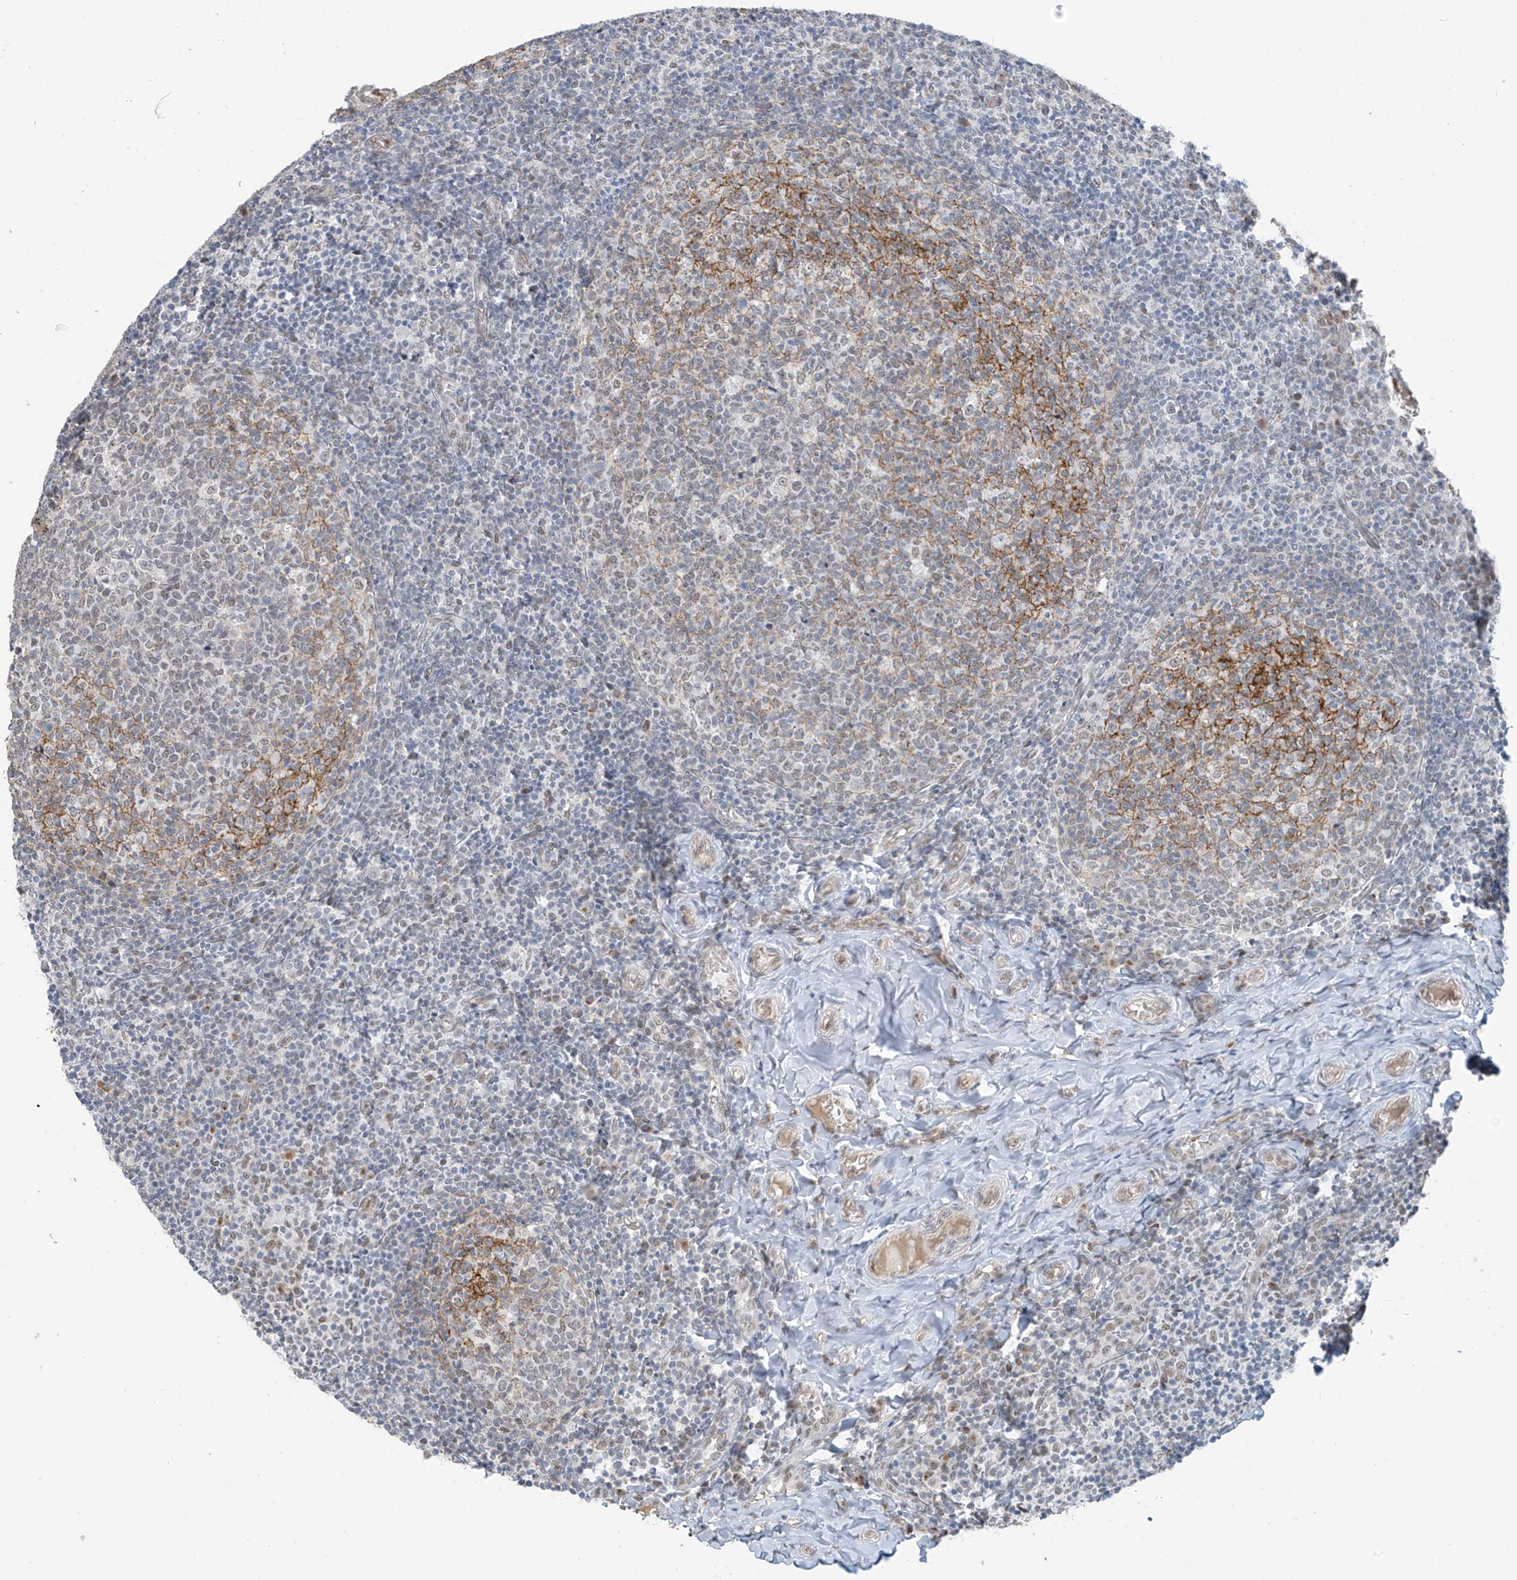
{"staining": {"intensity": "weak", "quantity": "25%-75%", "location": "nuclear"}, "tissue": "tonsil", "cell_type": "Germinal center cells", "image_type": "normal", "snomed": [{"axis": "morphology", "description": "Normal tissue, NOS"}, {"axis": "topography", "description": "Tonsil"}], "caption": "About 25%-75% of germinal center cells in unremarkable human tonsil exhibit weak nuclear protein staining as visualized by brown immunohistochemical staining.", "gene": "MCM9", "patient": {"sex": "female", "age": 19}}